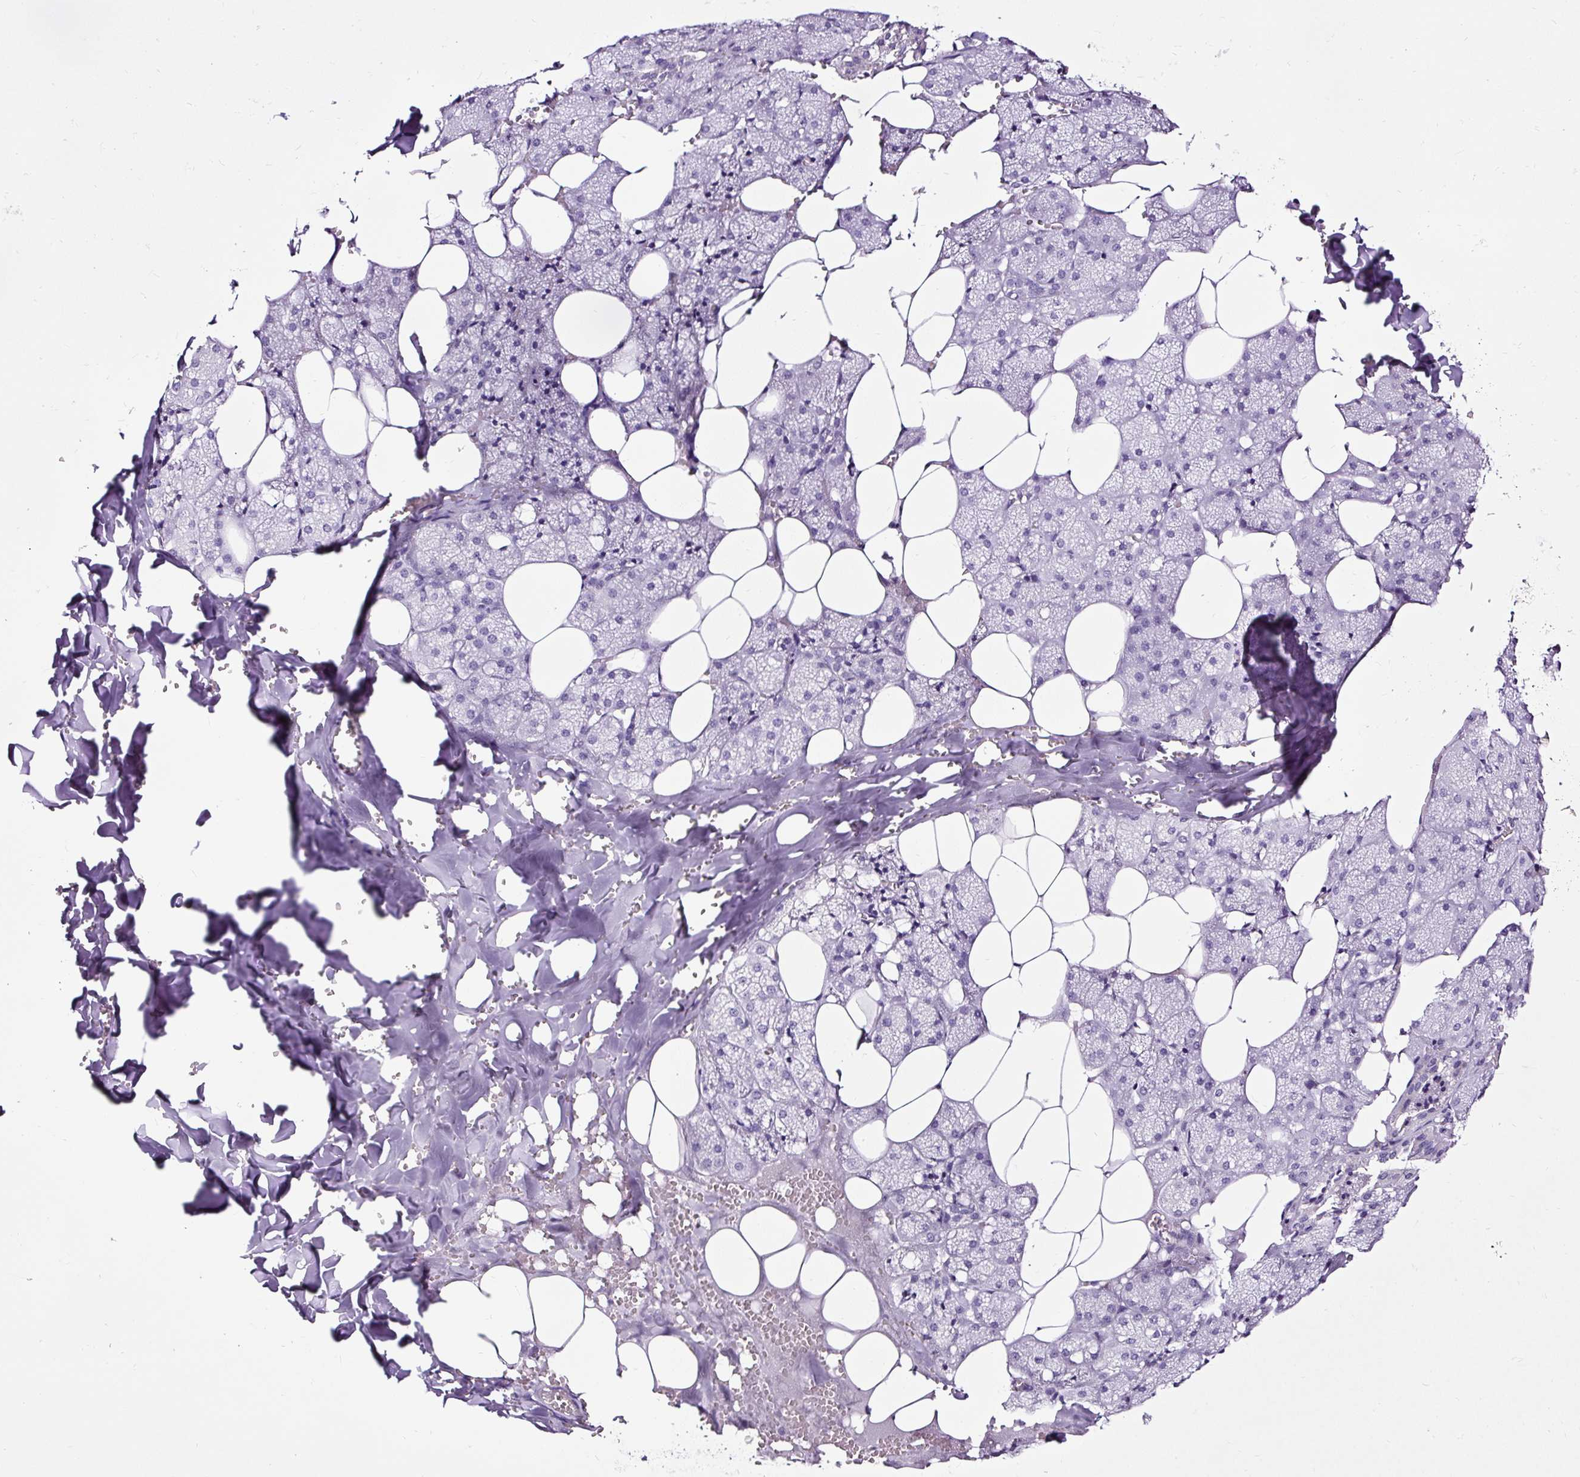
{"staining": {"intensity": "negative", "quantity": "none", "location": "none"}, "tissue": "salivary gland", "cell_type": "Glandular cells", "image_type": "normal", "snomed": [{"axis": "morphology", "description": "Normal tissue, NOS"}, {"axis": "topography", "description": "Salivary gland"}, {"axis": "topography", "description": "Peripheral nerve tissue"}], "caption": "Glandular cells show no significant protein positivity in unremarkable salivary gland. (DAB (3,3'-diaminobenzidine) immunohistochemistry with hematoxylin counter stain).", "gene": "SLC7A8", "patient": {"sex": "male", "age": 38}}